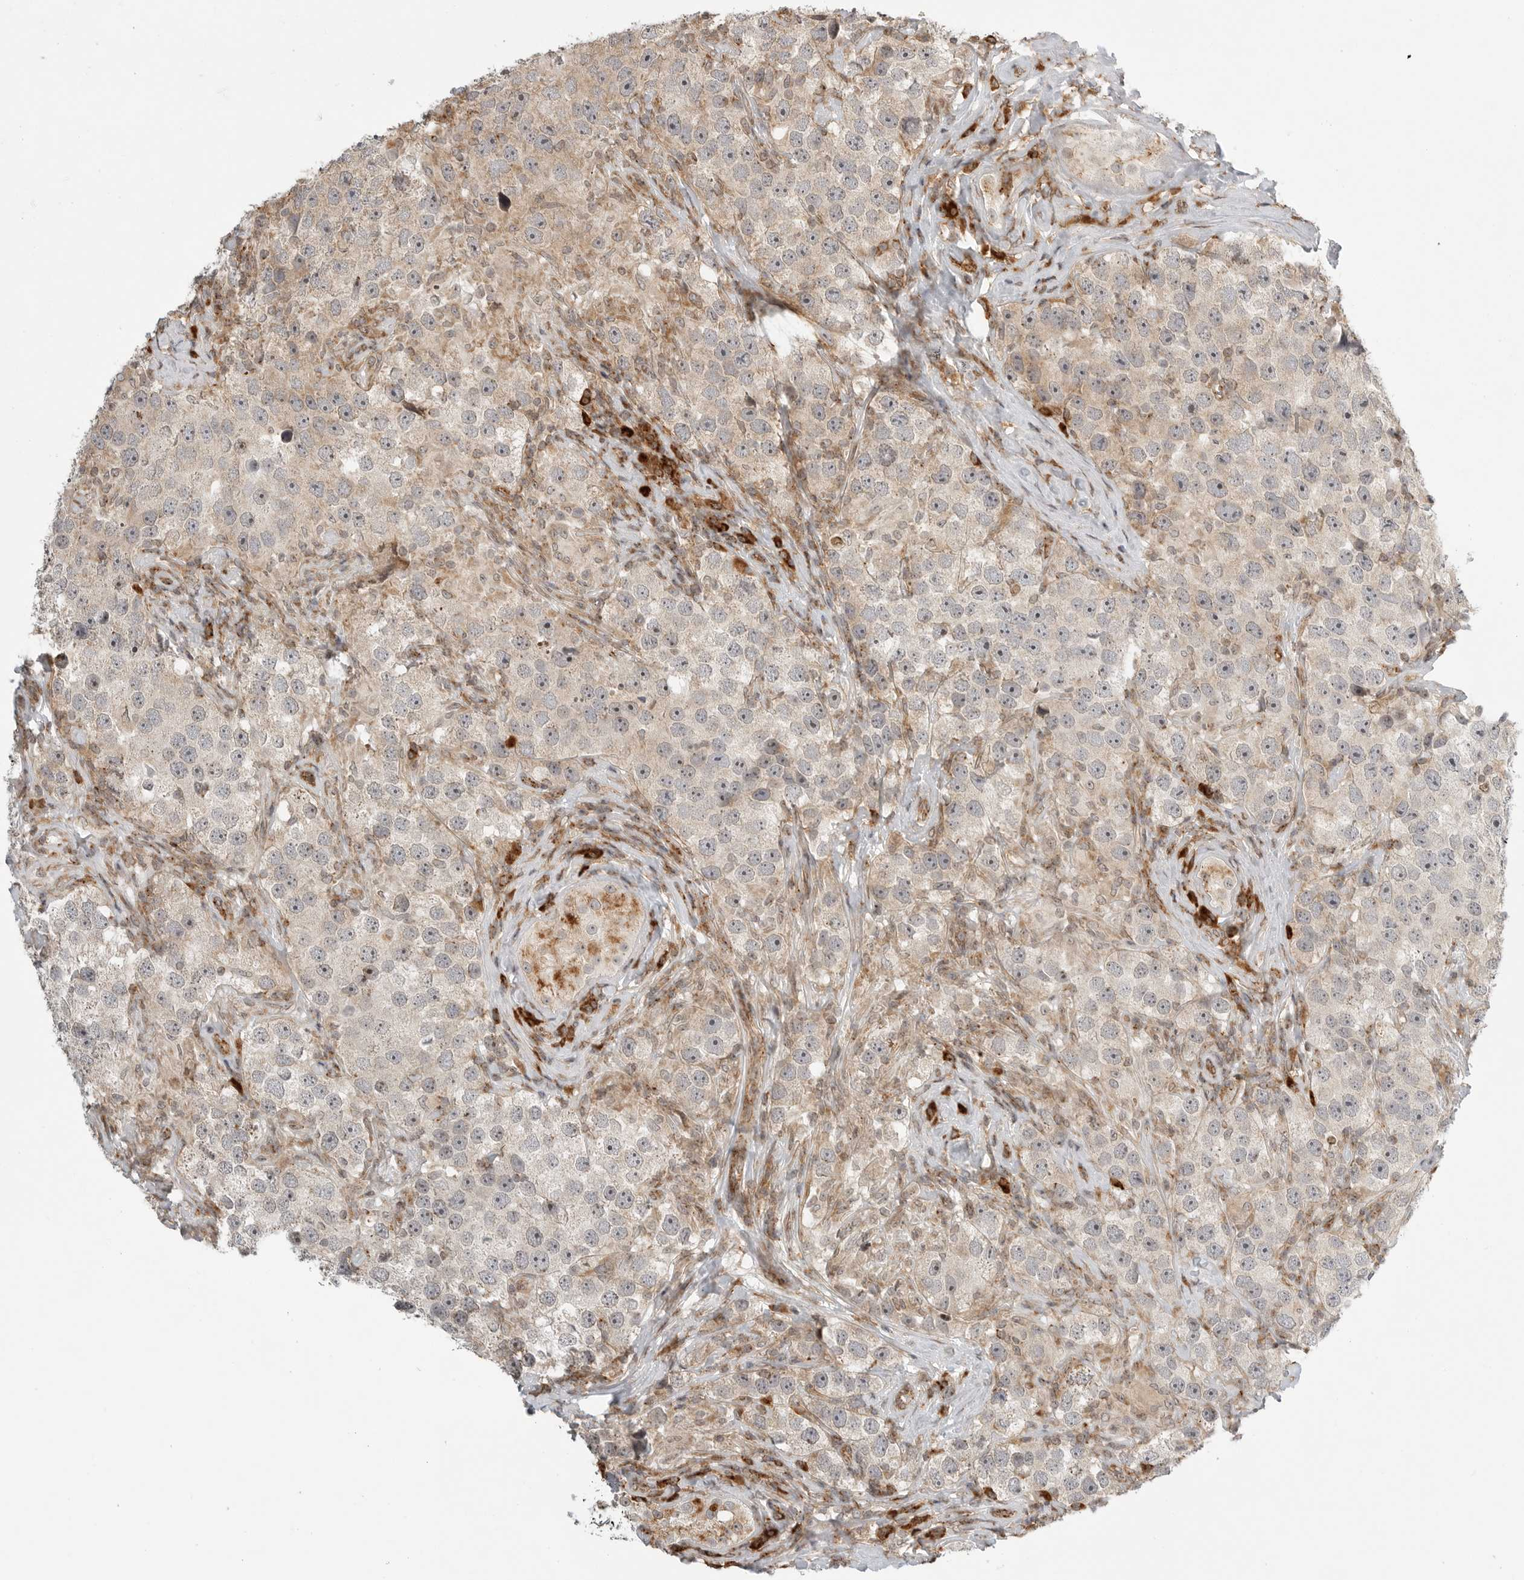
{"staining": {"intensity": "weak", "quantity": "25%-75%", "location": "cytoplasmic/membranous"}, "tissue": "testis cancer", "cell_type": "Tumor cells", "image_type": "cancer", "snomed": [{"axis": "morphology", "description": "Seminoma, NOS"}, {"axis": "topography", "description": "Testis"}], "caption": "Seminoma (testis) stained for a protein exhibits weak cytoplasmic/membranous positivity in tumor cells. (DAB (3,3'-diaminobenzidine) IHC, brown staining for protein, blue staining for nuclei).", "gene": "IDUA", "patient": {"sex": "male", "age": 49}}